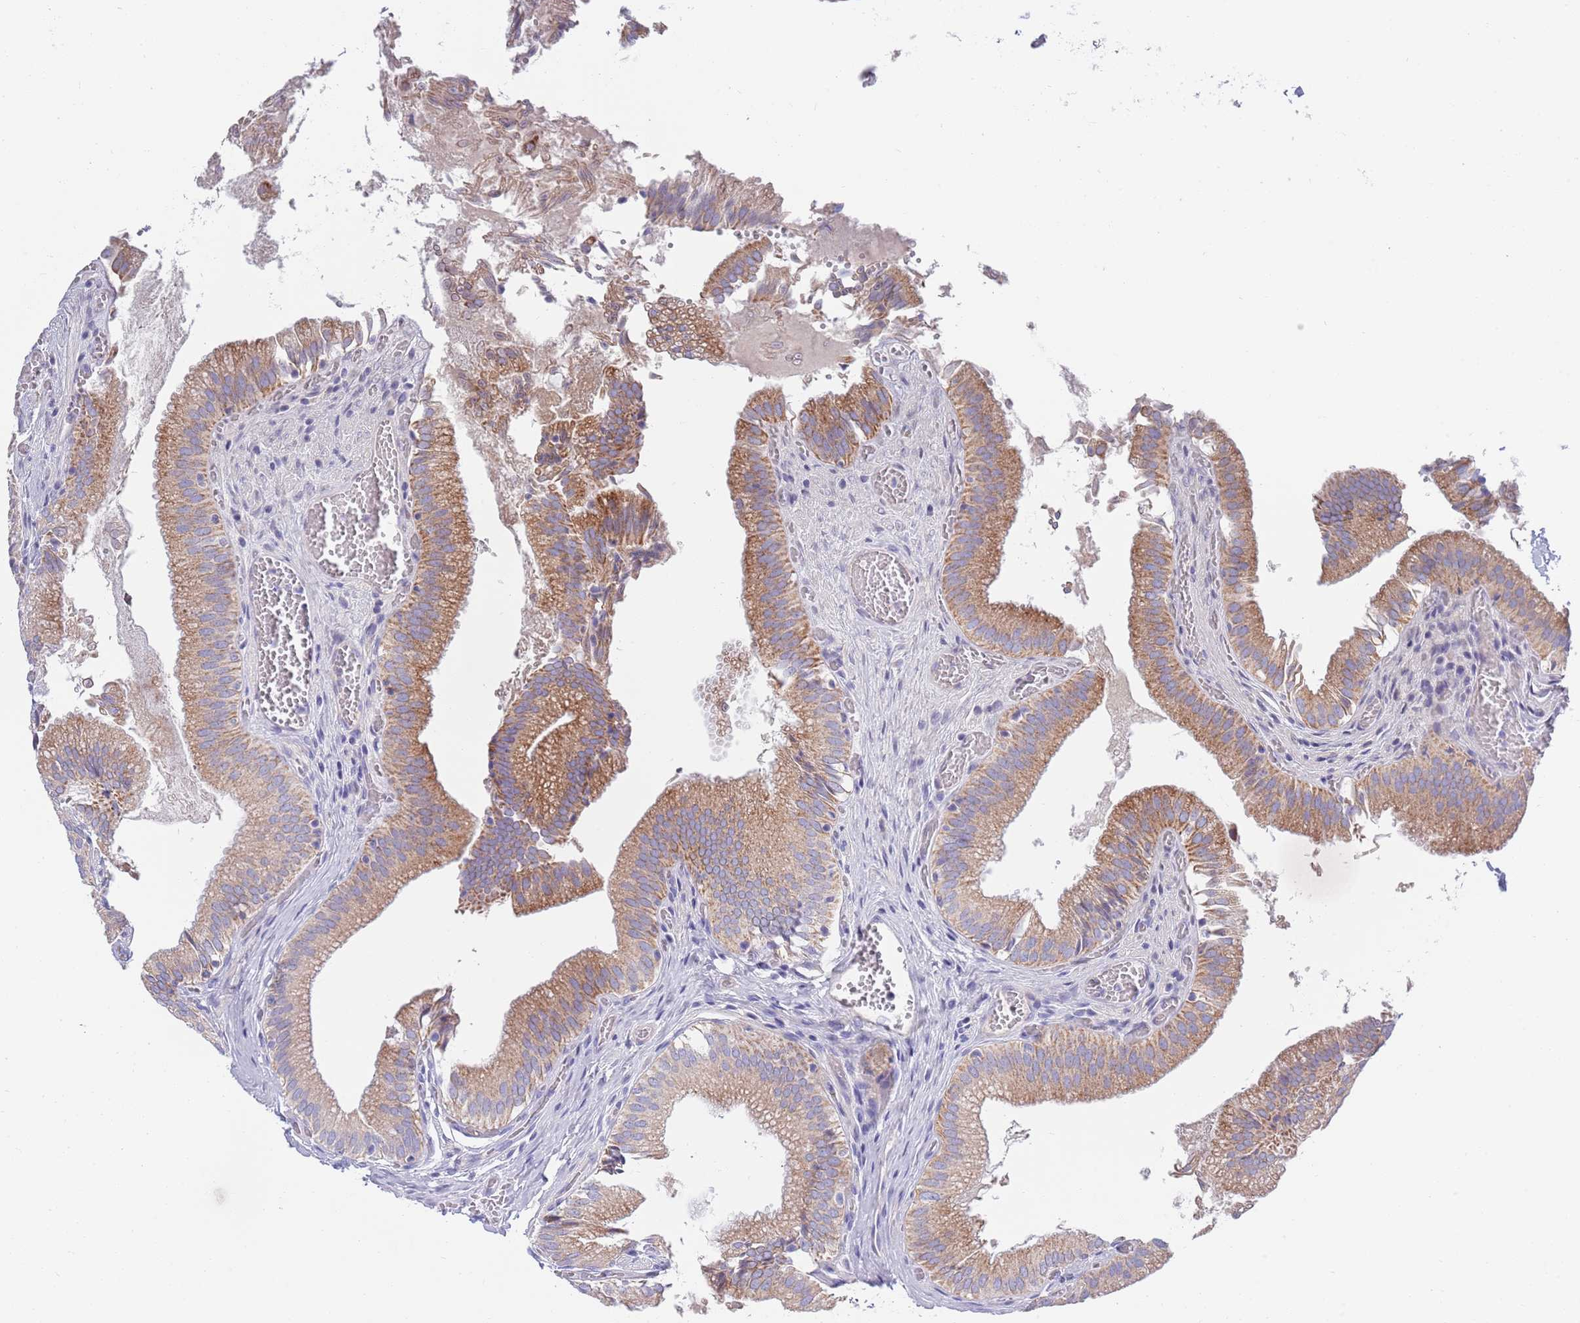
{"staining": {"intensity": "moderate", "quantity": ">75%", "location": "cytoplasmic/membranous"}, "tissue": "gallbladder", "cell_type": "Glandular cells", "image_type": "normal", "snomed": [{"axis": "morphology", "description": "Normal tissue, NOS"}, {"axis": "topography", "description": "Gallbladder"}, {"axis": "topography", "description": "Peripheral nerve tissue"}], "caption": "Immunohistochemistry micrograph of unremarkable human gallbladder stained for a protein (brown), which reveals medium levels of moderate cytoplasmic/membranous staining in approximately >75% of glandular cells.", "gene": "EMC8", "patient": {"sex": "male", "age": 17}}